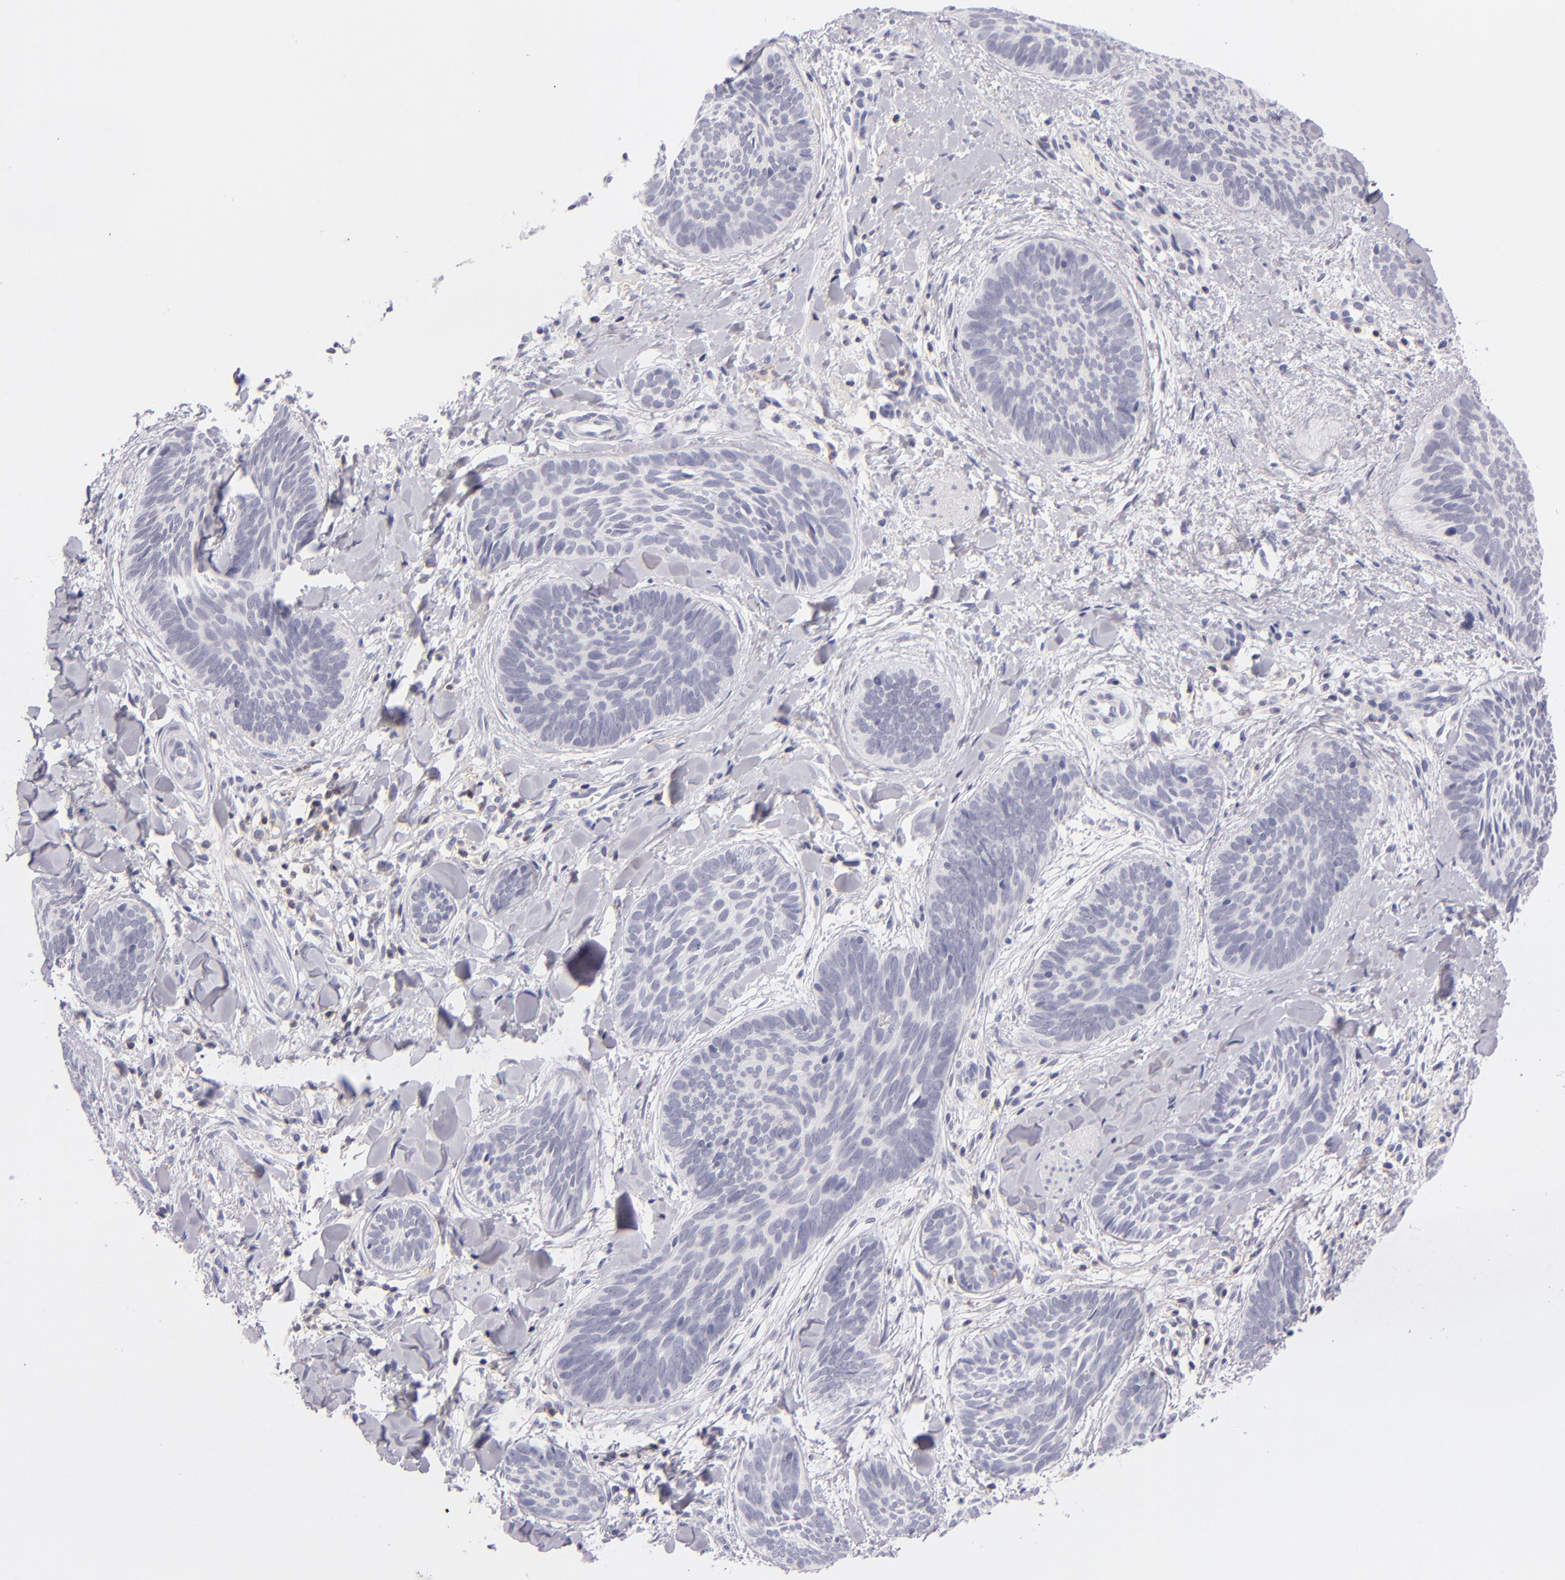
{"staining": {"intensity": "negative", "quantity": "none", "location": "none"}, "tissue": "skin cancer", "cell_type": "Tumor cells", "image_type": "cancer", "snomed": [{"axis": "morphology", "description": "Basal cell carcinoma"}, {"axis": "topography", "description": "Skin"}], "caption": "A histopathology image of human basal cell carcinoma (skin) is negative for staining in tumor cells. (Stains: DAB immunohistochemistry with hematoxylin counter stain, Microscopy: brightfield microscopy at high magnification).", "gene": "CD48", "patient": {"sex": "female", "age": 81}}